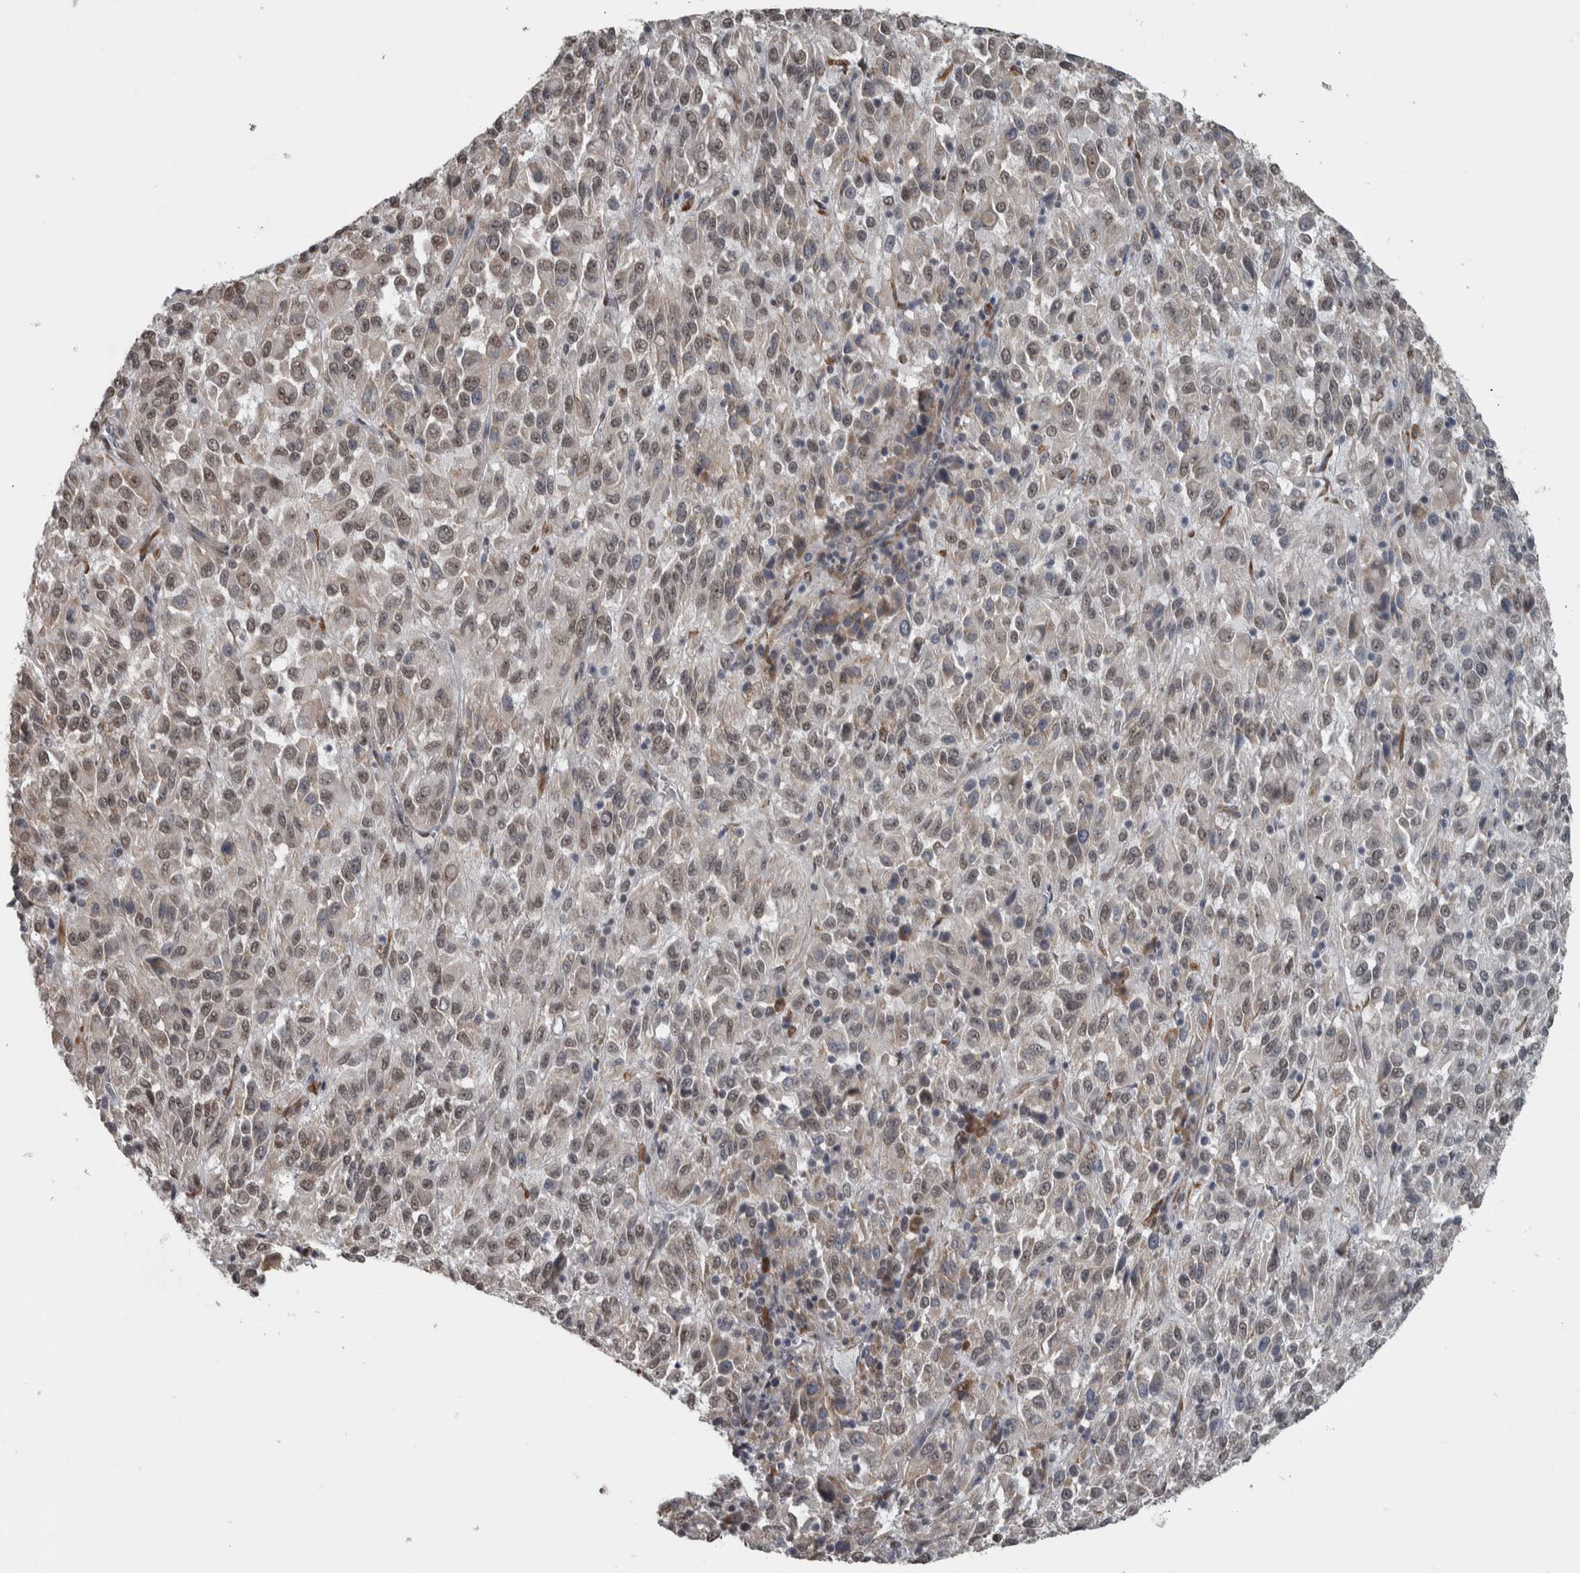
{"staining": {"intensity": "weak", "quantity": "25%-75%", "location": "nuclear"}, "tissue": "melanoma", "cell_type": "Tumor cells", "image_type": "cancer", "snomed": [{"axis": "morphology", "description": "Malignant melanoma, Metastatic site"}, {"axis": "topography", "description": "Lung"}], "caption": "The micrograph reveals immunohistochemical staining of malignant melanoma (metastatic site). There is weak nuclear positivity is present in approximately 25%-75% of tumor cells.", "gene": "DDX42", "patient": {"sex": "male", "age": 64}}